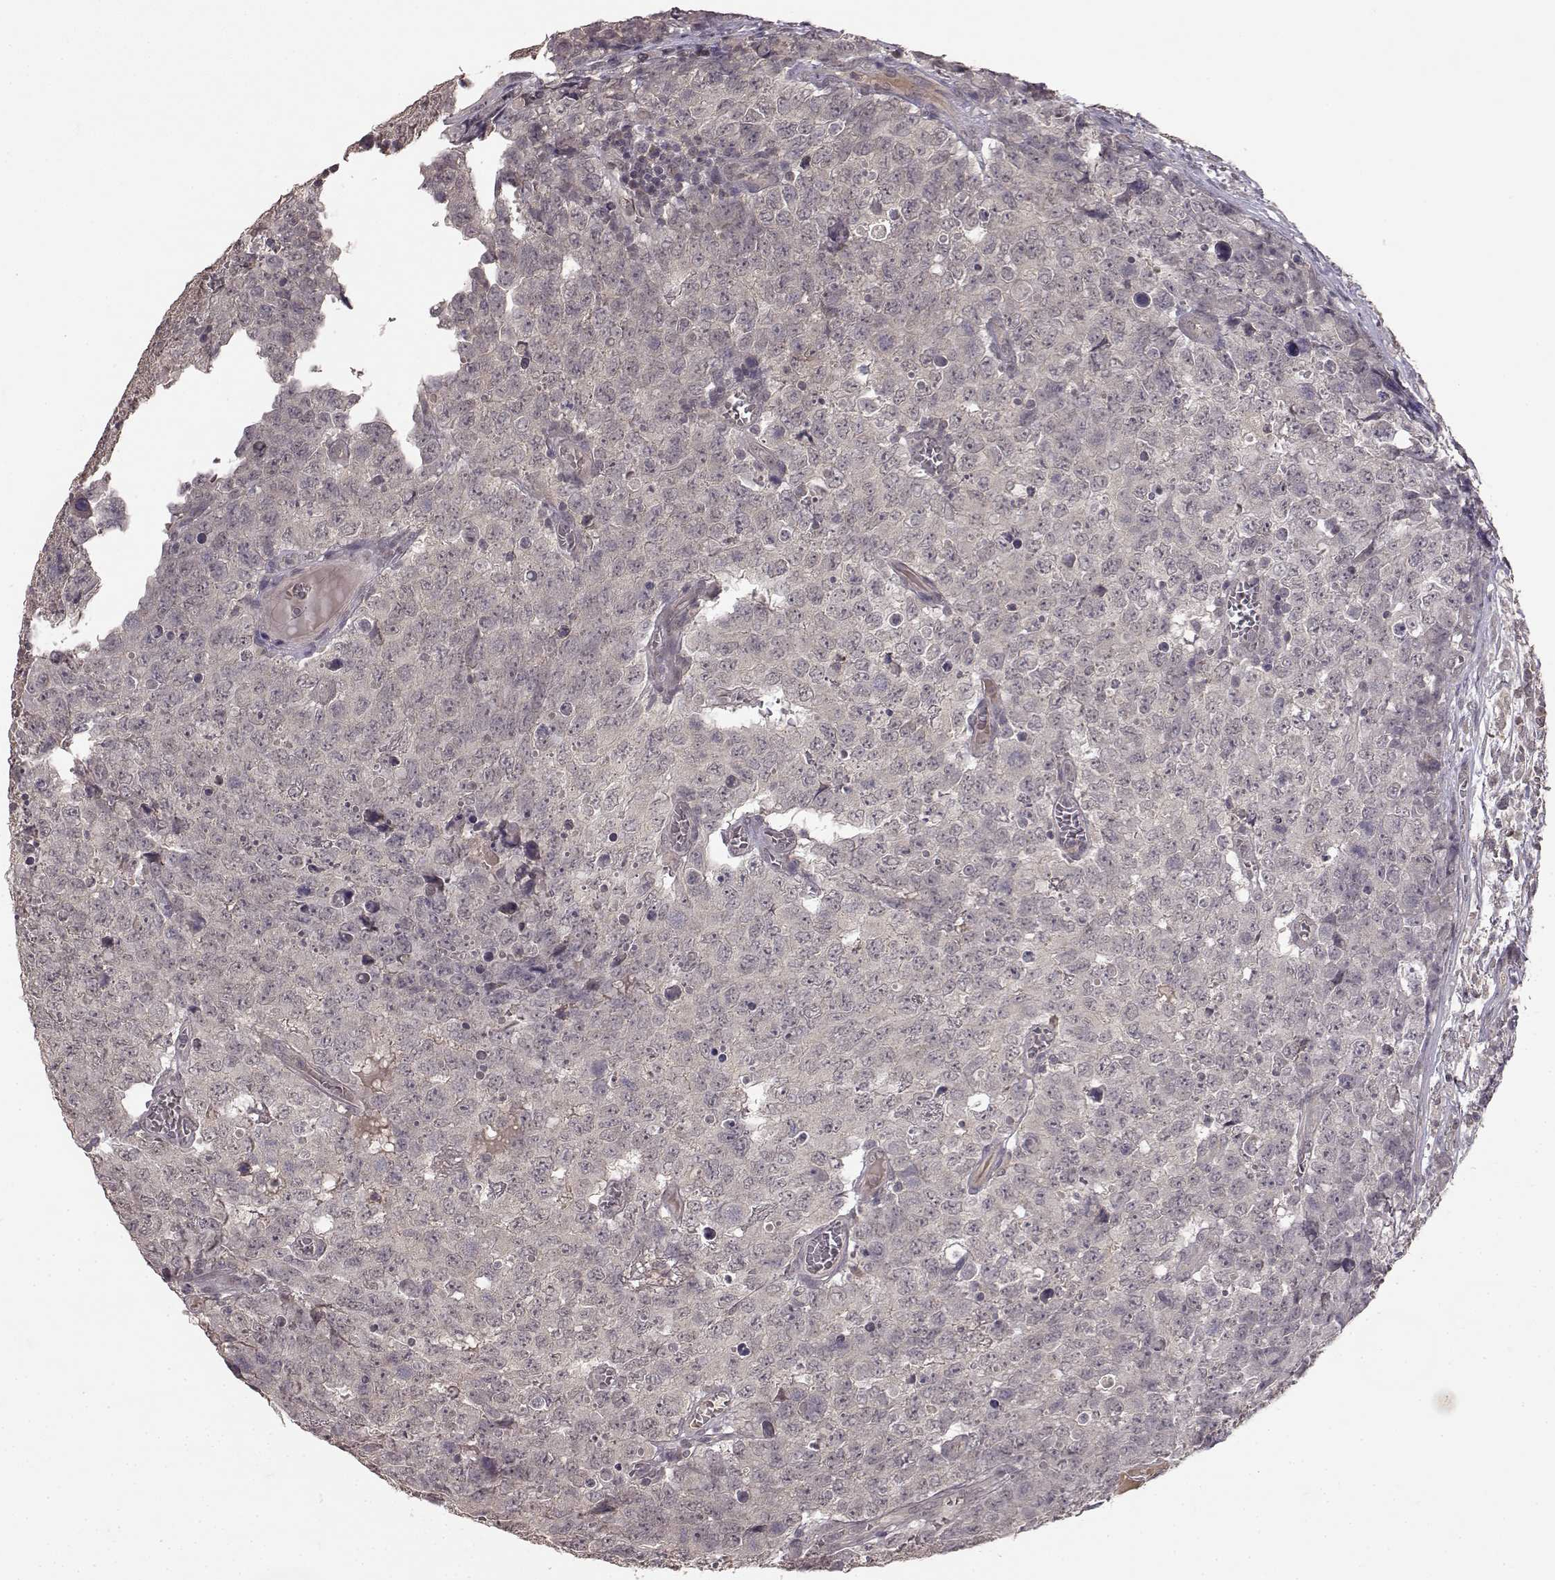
{"staining": {"intensity": "negative", "quantity": "none", "location": "none"}, "tissue": "testis cancer", "cell_type": "Tumor cells", "image_type": "cancer", "snomed": [{"axis": "morphology", "description": "Carcinoma, Embryonal, NOS"}, {"axis": "topography", "description": "Testis"}], "caption": "Immunohistochemical staining of testis cancer (embryonal carcinoma) exhibits no significant staining in tumor cells.", "gene": "NTRK2", "patient": {"sex": "male", "age": 23}}